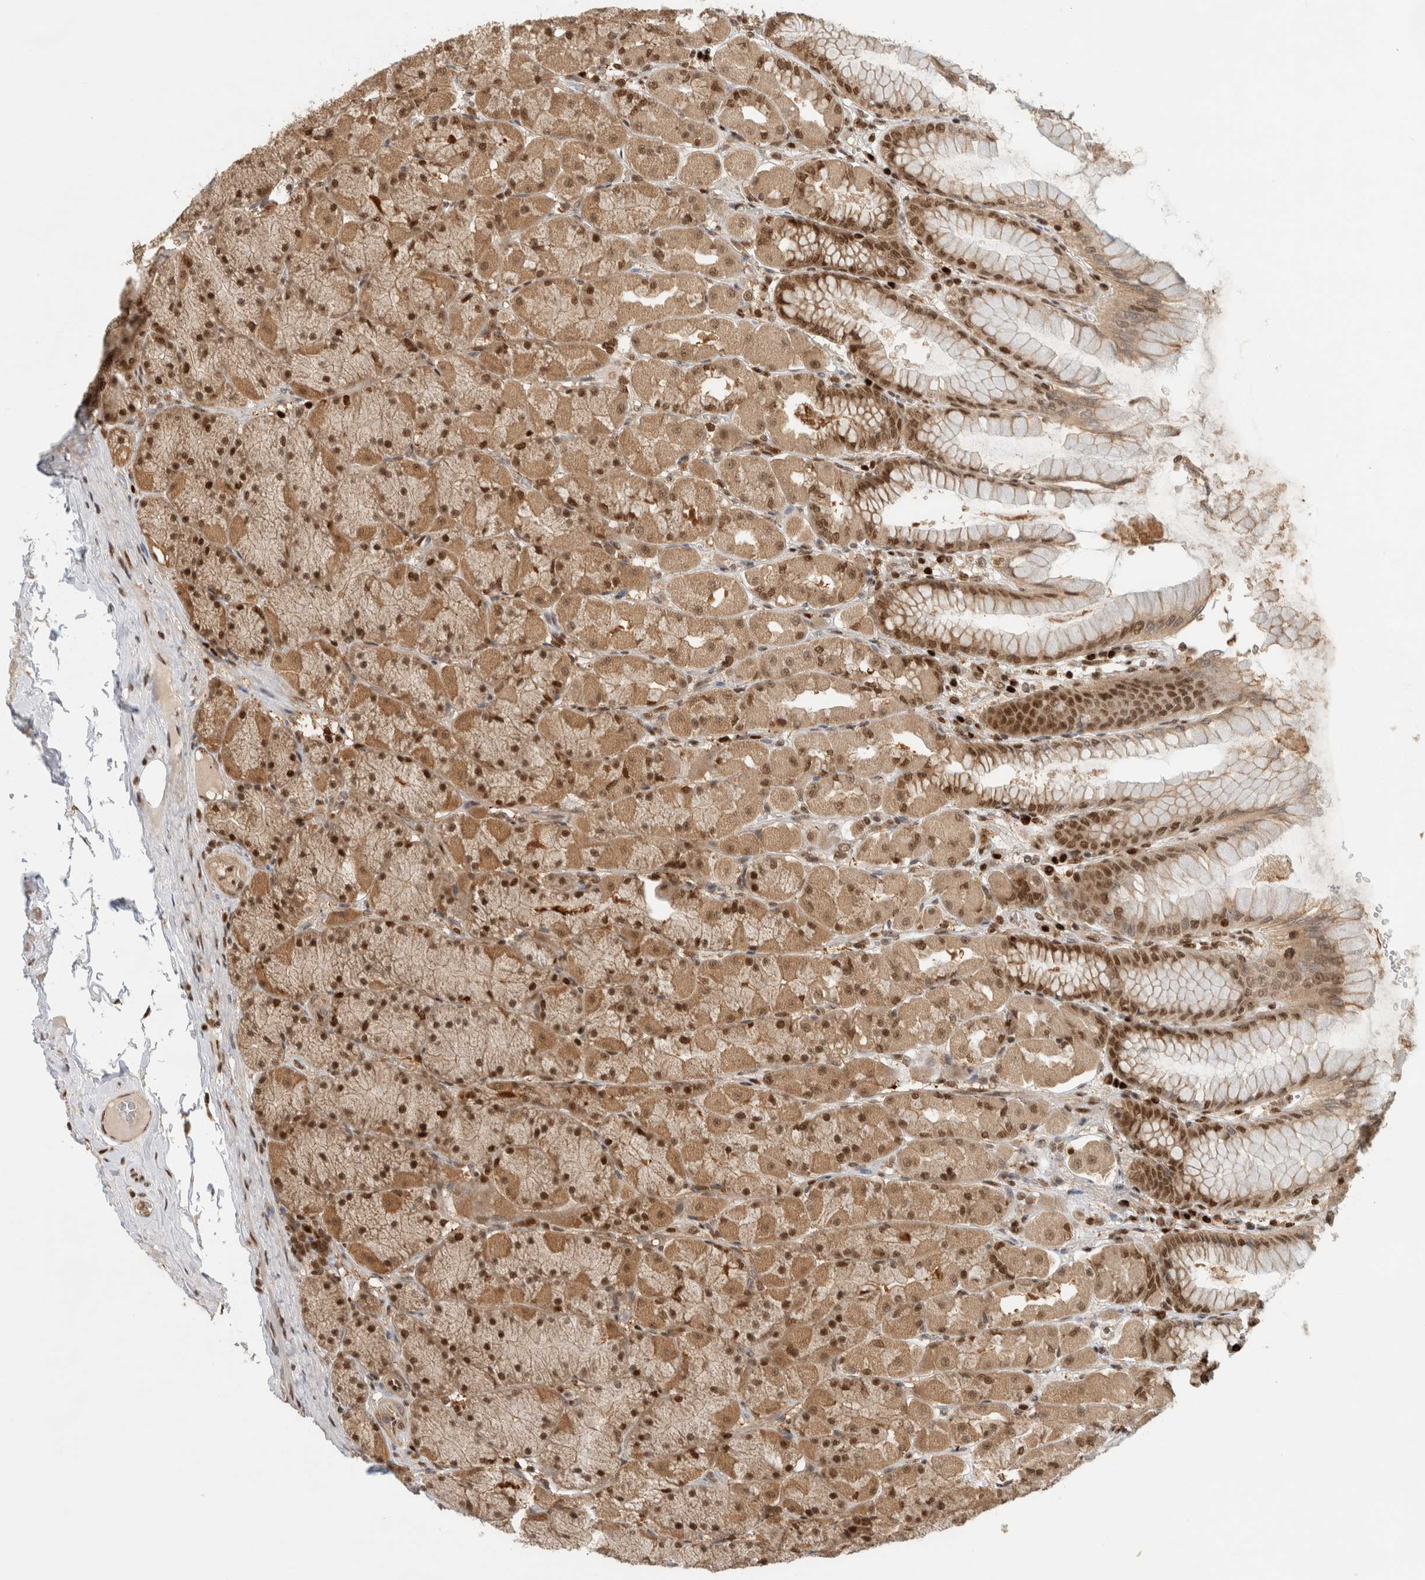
{"staining": {"intensity": "strong", "quantity": ">75%", "location": "cytoplasmic/membranous,nuclear"}, "tissue": "stomach", "cell_type": "Glandular cells", "image_type": "normal", "snomed": [{"axis": "morphology", "description": "Normal tissue, NOS"}, {"axis": "topography", "description": "Stomach, upper"}], "caption": "Brown immunohistochemical staining in benign stomach displays strong cytoplasmic/membranous,nuclear expression in approximately >75% of glandular cells.", "gene": "SNRNP40", "patient": {"sex": "female", "age": 56}}